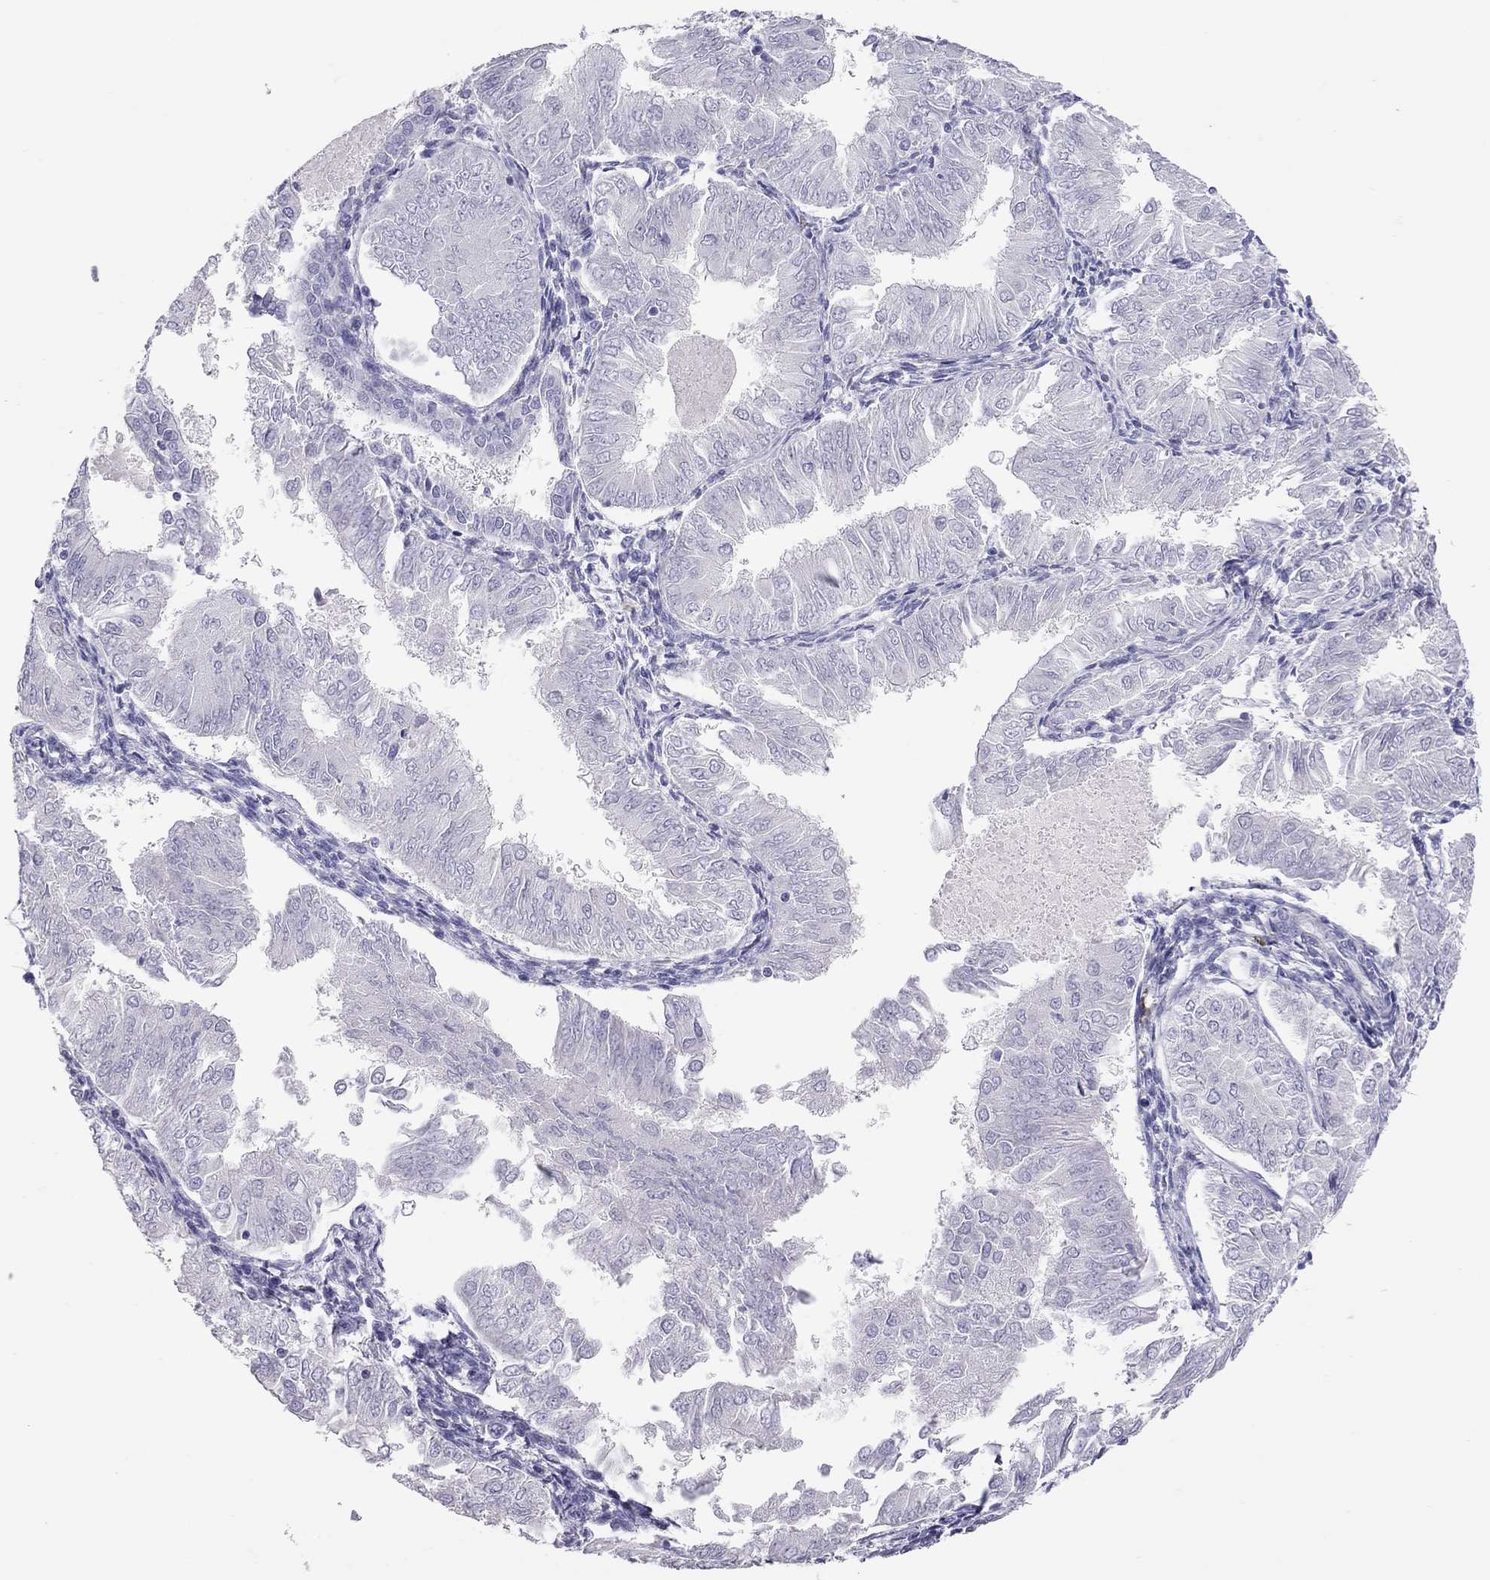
{"staining": {"intensity": "negative", "quantity": "none", "location": "none"}, "tissue": "endometrial cancer", "cell_type": "Tumor cells", "image_type": "cancer", "snomed": [{"axis": "morphology", "description": "Adenocarcinoma, NOS"}, {"axis": "topography", "description": "Endometrium"}], "caption": "The photomicrograph reveals no significant positivity in tumor cells of endometrial cancer.", "gene": "IL17REL", "patient": {"sex": "female", "age": 53}}